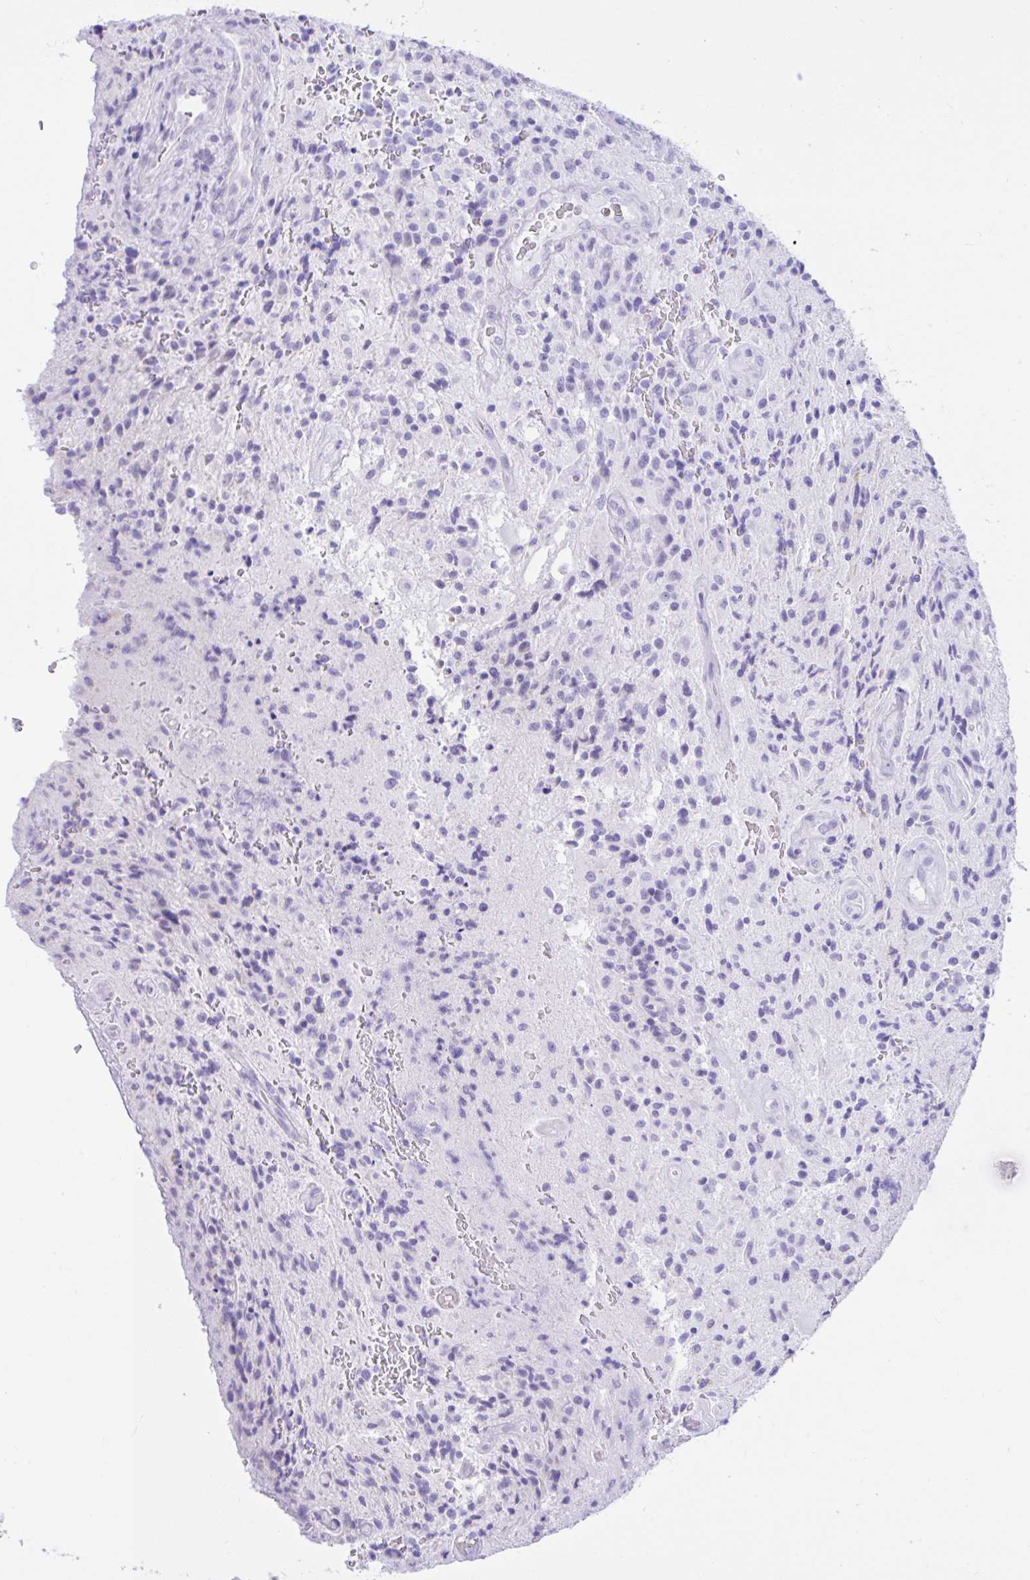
{"staining": {"intensity": "negative", "quantity": "none", "location": "none"}, "tissue": "glioma", "cell_type": "Tumor cells", "image_type": "cancer", "snomed": [{"axis": "morphology", "description": "Normal tissue, NOS"}, {"axis": "morphology", "description": "Glioma, malignant, High grade"}, {"axis": "topography", "description": "Cerebral cortex"}], "caption": "IHC of human malignant glioma (high-grade) shows no expression in tumor cells.", "gene": "SEL1L2", "patient": {"sex": "male", "age": 56}}